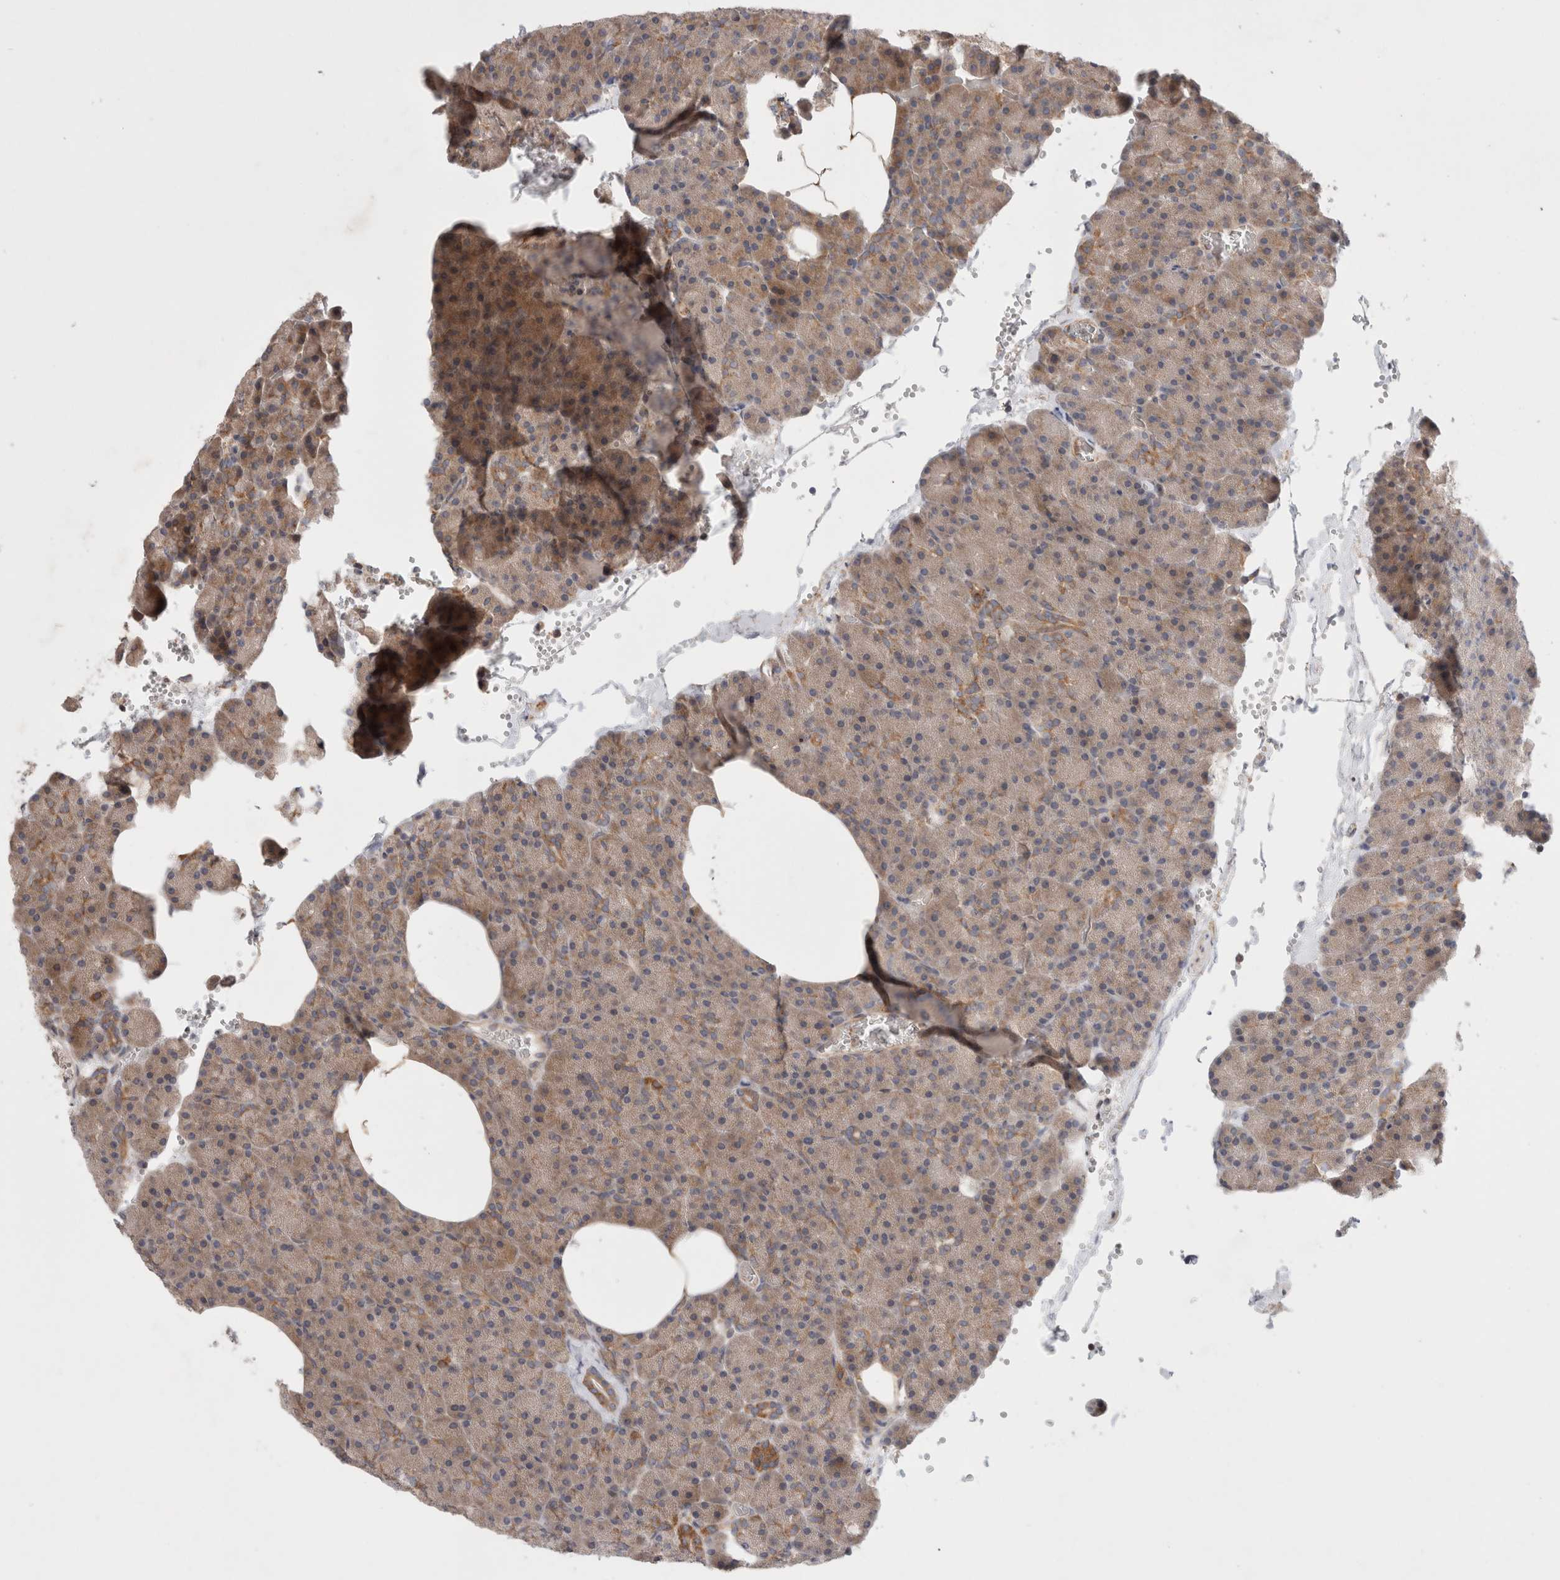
{"staining": {"intensity": "moderate", "quantity": "25%-75%", "location": "cytoplasmic/membranous"}, "tissue": "pancreas", "cell_type": "Exocrine glandular cells", "image_type": "normal", "snomed": [{"axis": "morphology", "description": "Normal tissue, NOS"}, {"axis": "morphology", "description": "Carcinoid, malignant, NOS"}, {"axis": "topography", "description": "Pancreas"}], "caption": "A medium amount of moderate cytoplasmic/membranous expression is seen in approximately 25%-75% of exocrine glandular cells in benign pancreas. (Stains: DAB in brown, nuclei in blue, Microscopy: brightfield microscopy at high magnification).", "gene": "HROB", "patient": {"sex": "female", "age": 35}}